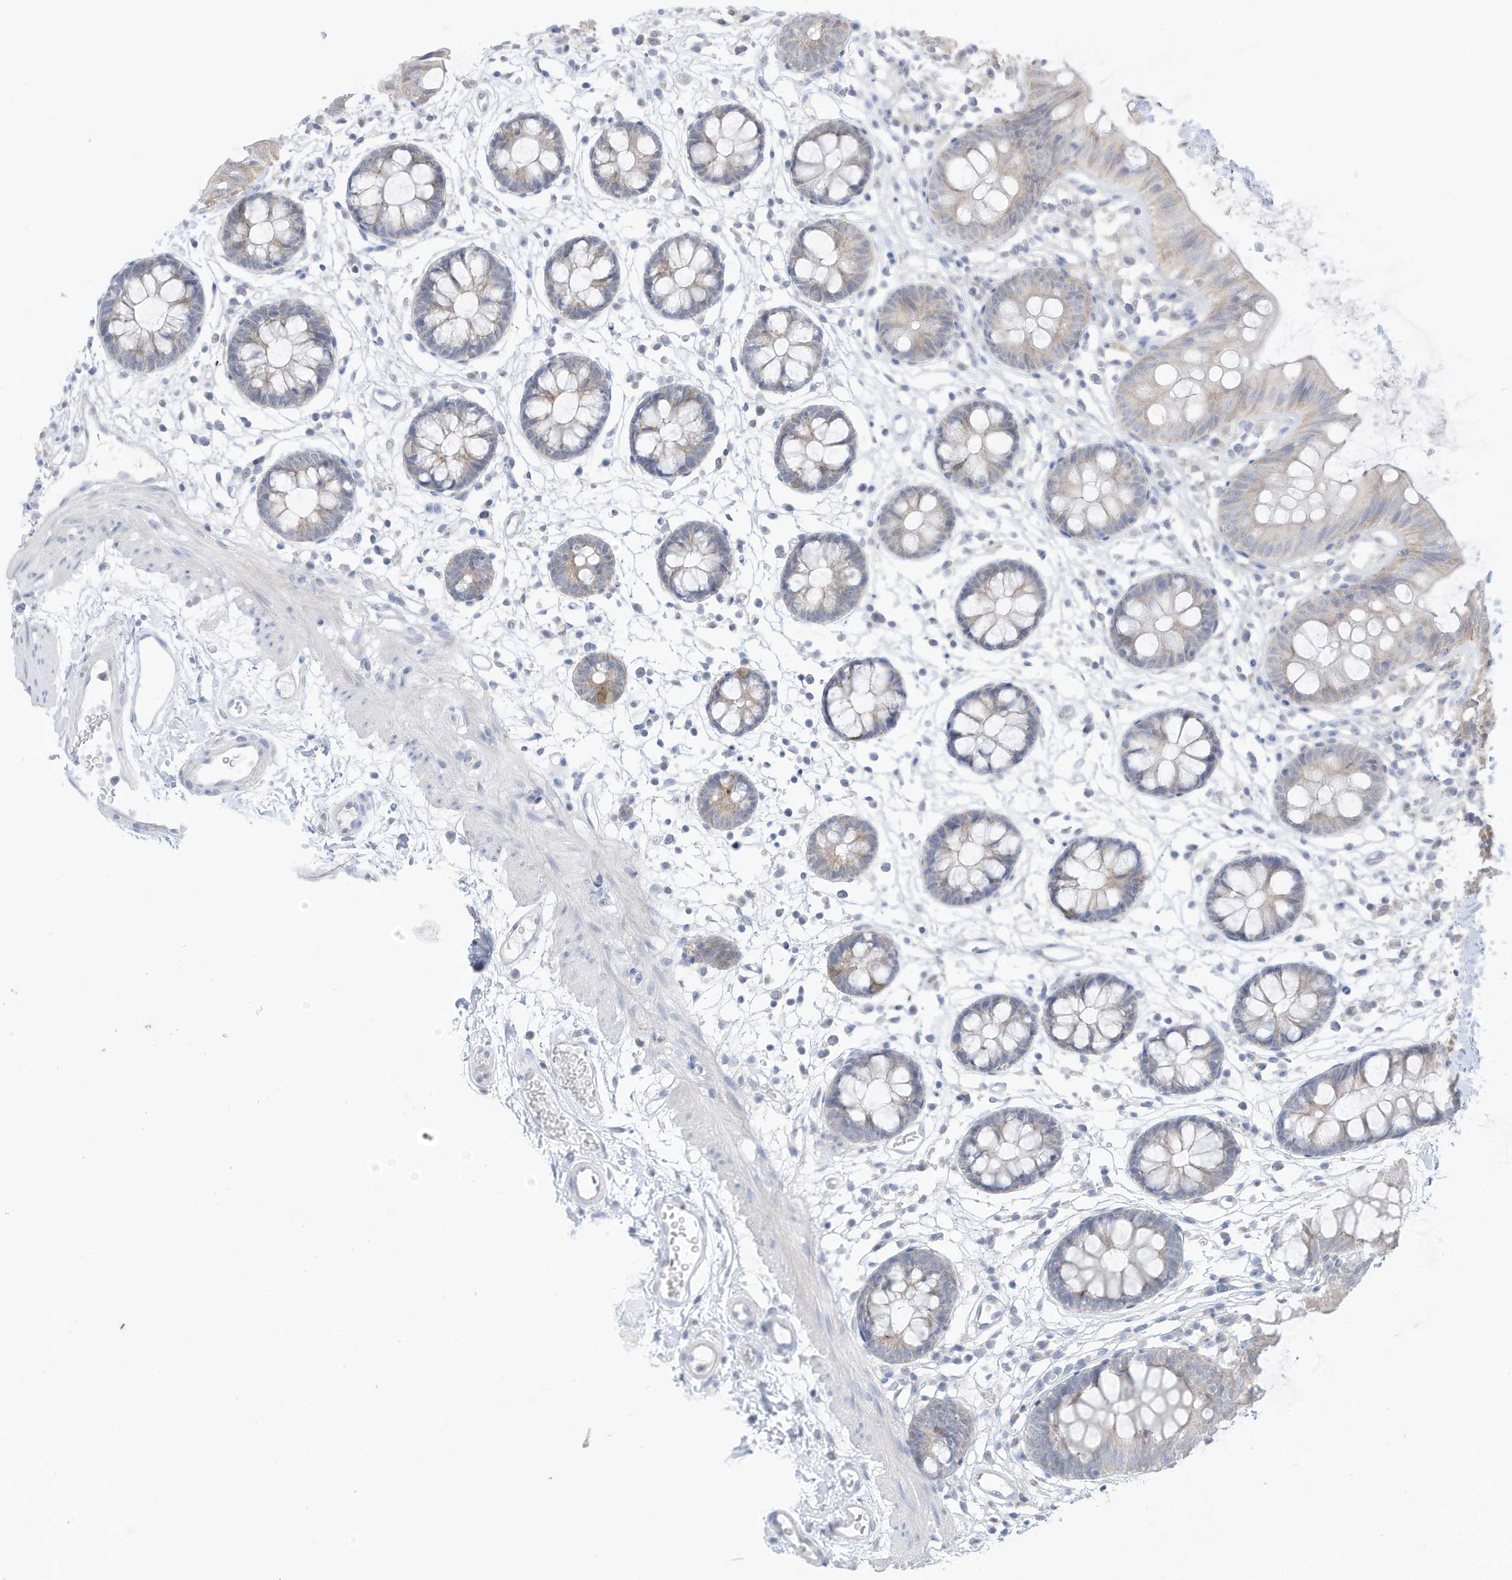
{"staining": {"intensity": "negative", "quantity": "none", "location": "none"}, "tissue": "colon", "cell_type": "Endothelial cells", "image_type": "normal", "snomed": [{"axis": "morphology", "description": "Normal tissue, NOS"}, {"axis": "topography", "description": "Colon"}], "caption": "An immunohistochemistry (IHC) histopathology image of normal colon is shown. There is no staining in endothelial cells of colon.", "gene": "OGT", "patient": {"sex": "male", "age": 56}}